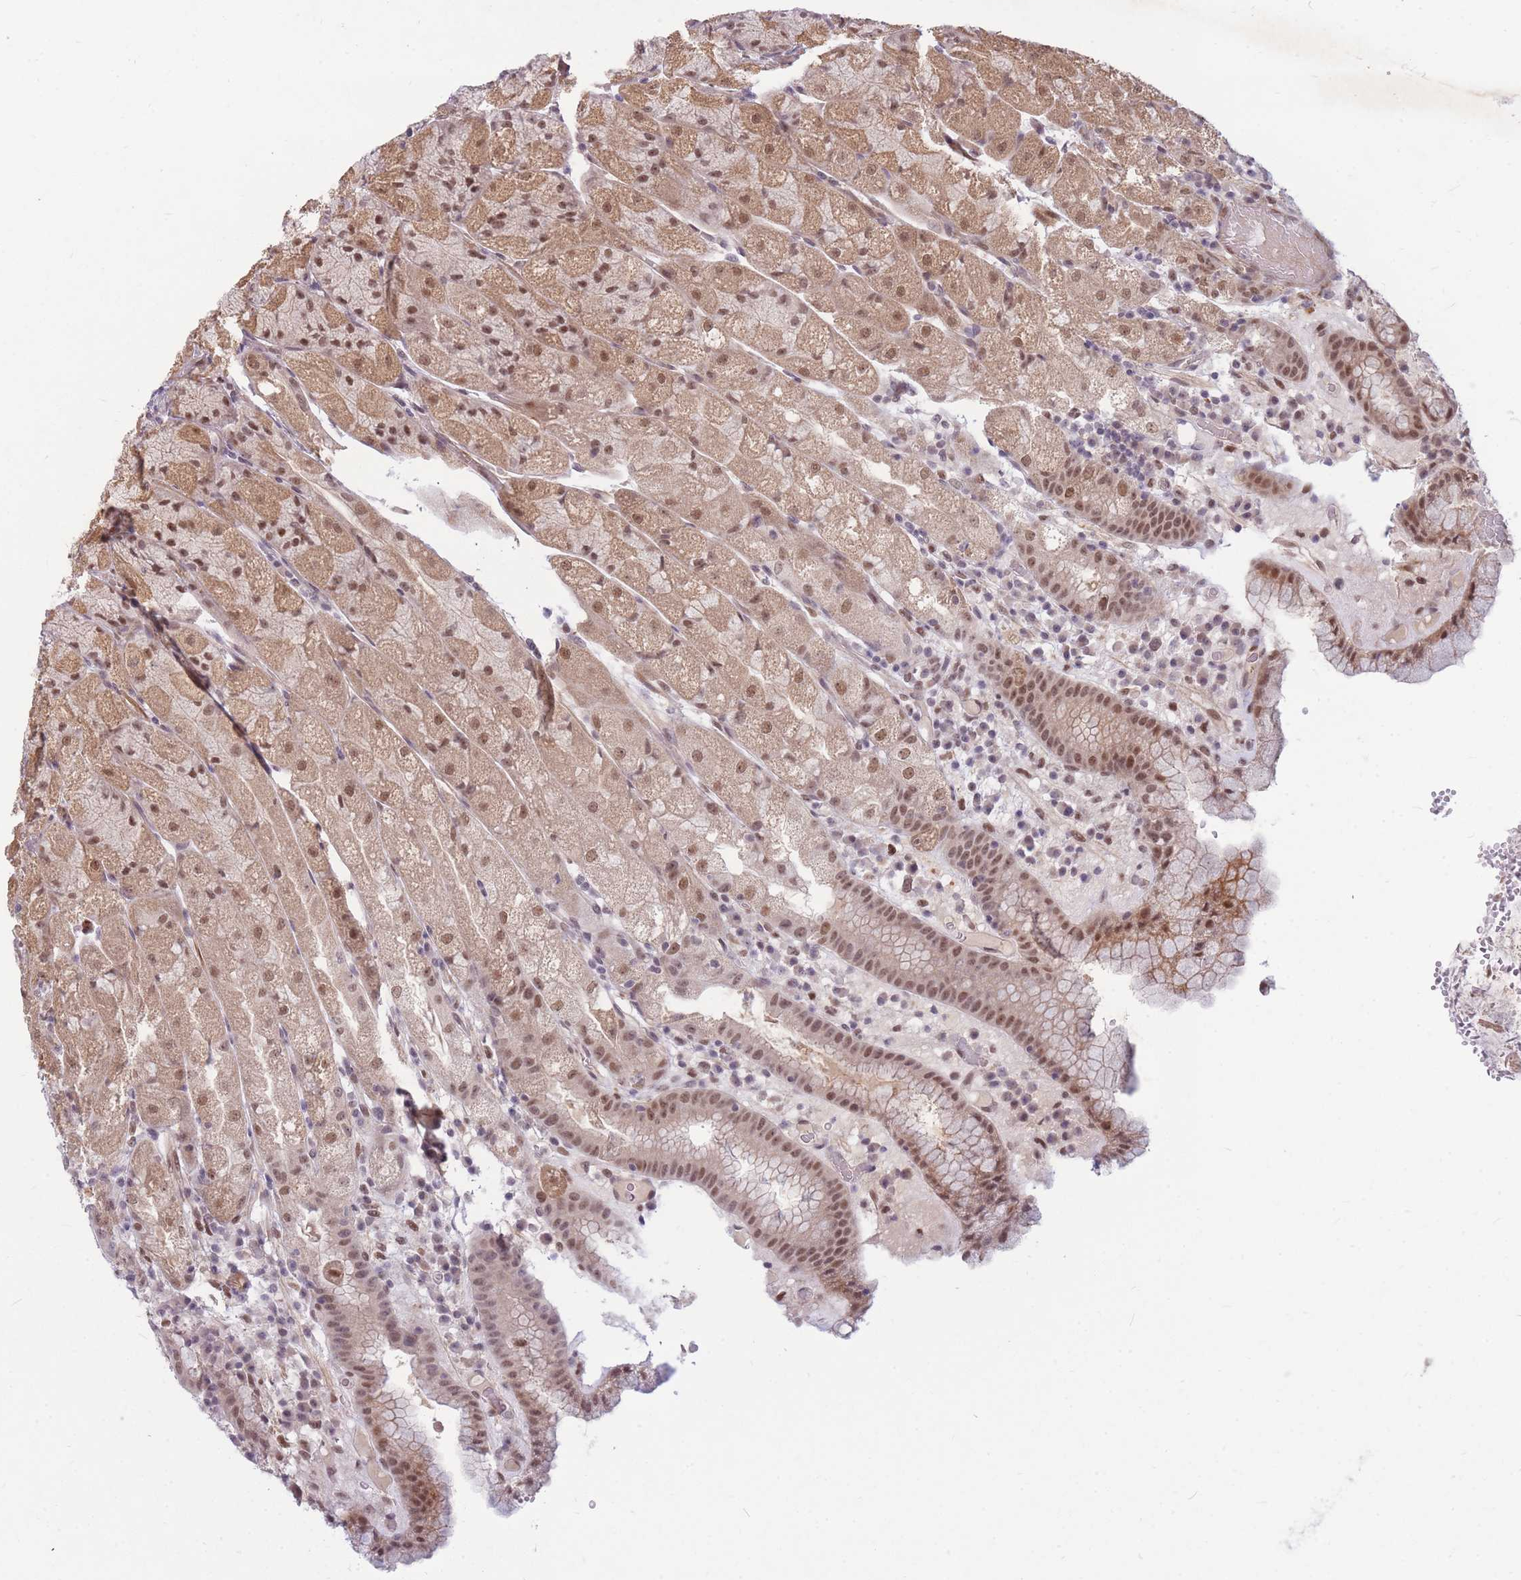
{"staining": {"intensity": "moderate", "quantity": ">75%", "location": "cytoplasmic/membranous,nuclear"}, "tissue": "stomach", "cell_type": "Glandular cells", "image_type": "normal", "snomed": [{"axis": "morphology", "description": "Normal tissue, NOS"}, {"axis": "topography", "description": "Stomach, upper"}], "caption": "The micrograph exhibits staining of benign stomach, revealing moderate cytoplasmic/membranous,nuclear protein positivity (brown color) within glandular cells.", "gene": "ERCC2", "patient": {"sex": "male", "age": 52}}